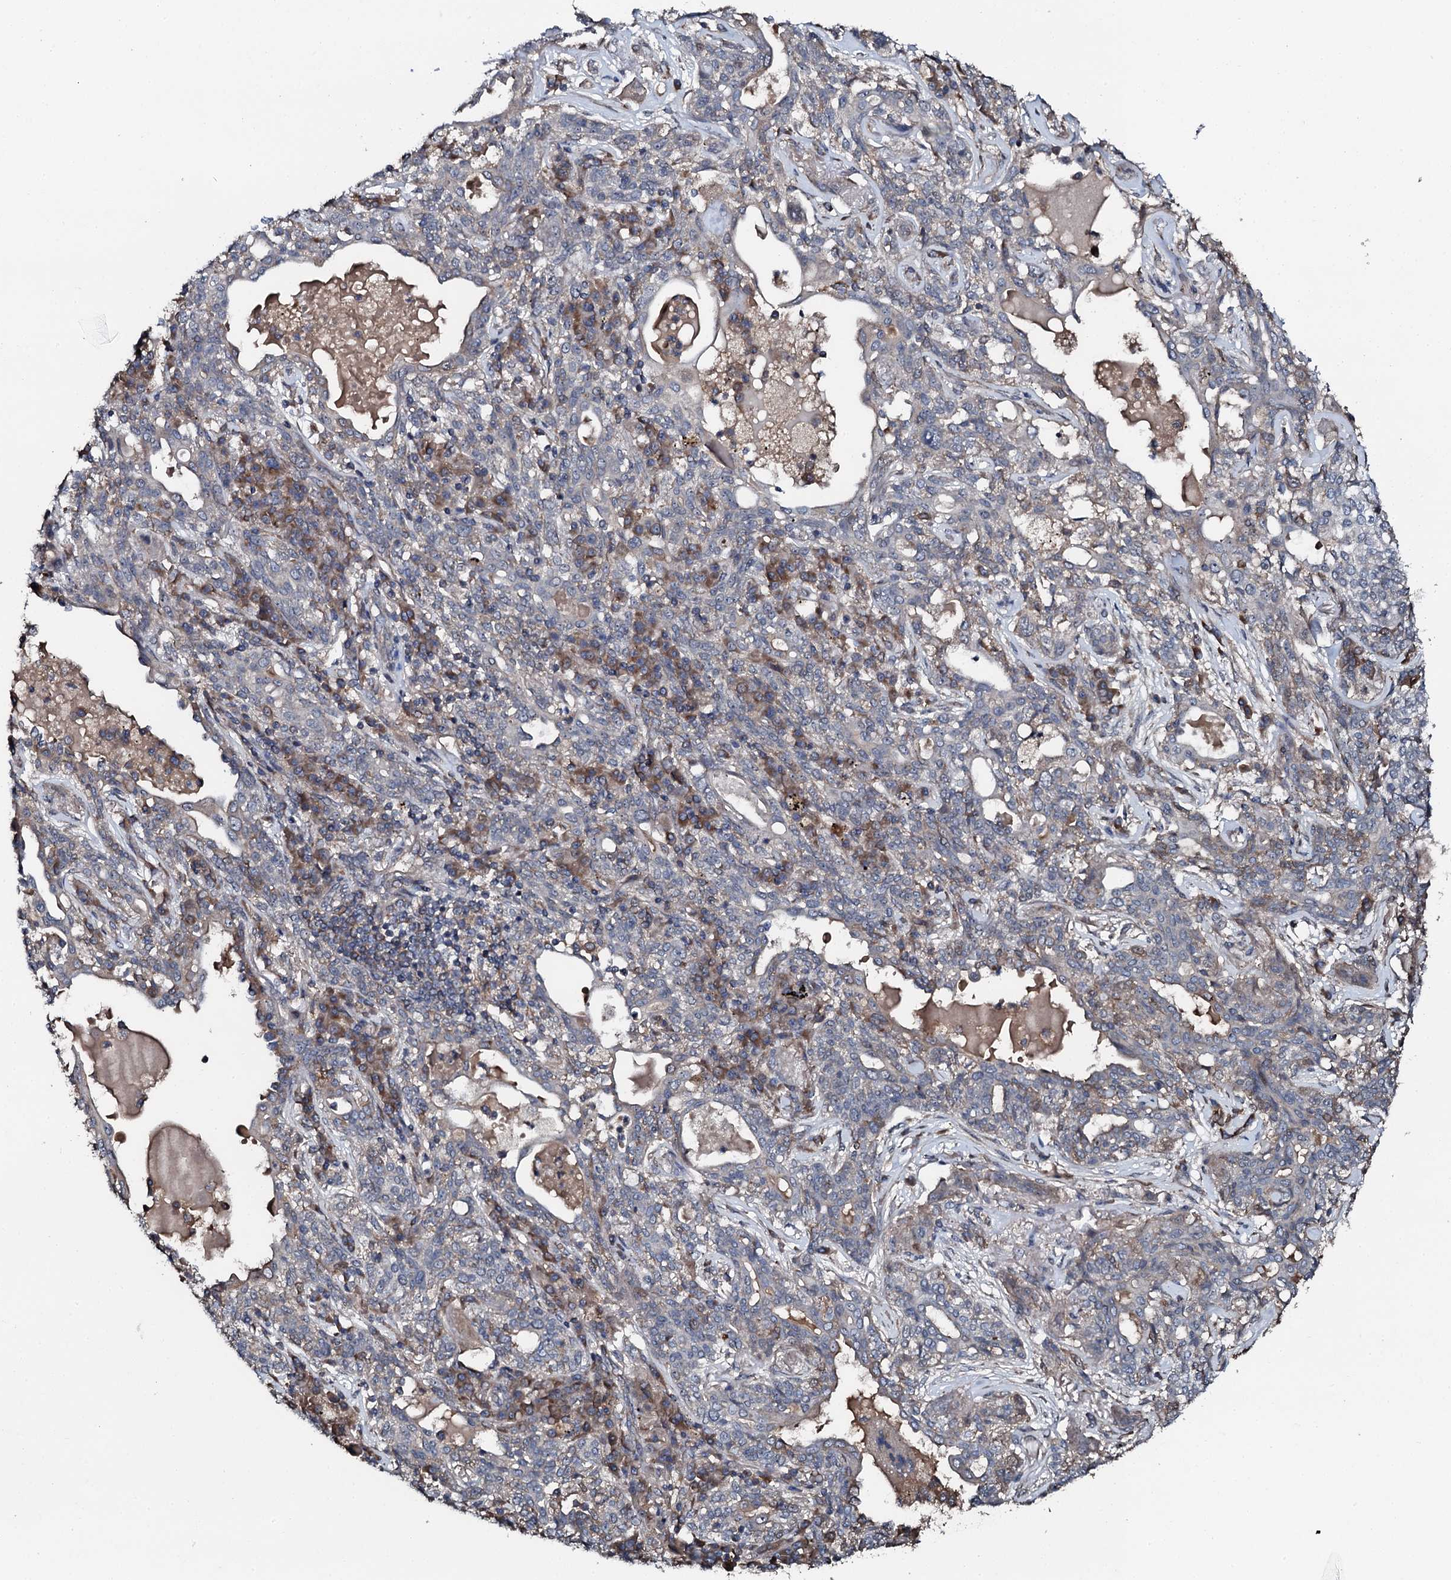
{"staining": {"intensity": "negative", "quantity": "none", "location": "none"}, "tissue": "lung cancer", "cell_type": "Tumor cells", "image_type": "cancer", "snomed": [{"axis": "morphology", "description": "Squamous cell carcinoma, NOS"}, {"axis": "topography", "description": "Lung"}], "caption": "High magnification brightfield microscopy of squamous cell carcinoma (lung) stained with DAB (3,3'-diaminobenzidine) (brown) and counterstained with hematoxylin (blue): tumor cells show no significant positivity. (DAB IHC, high magnification).", "gene": "FLYWCH1", "patient": {"sex": "female", "age": 70}}